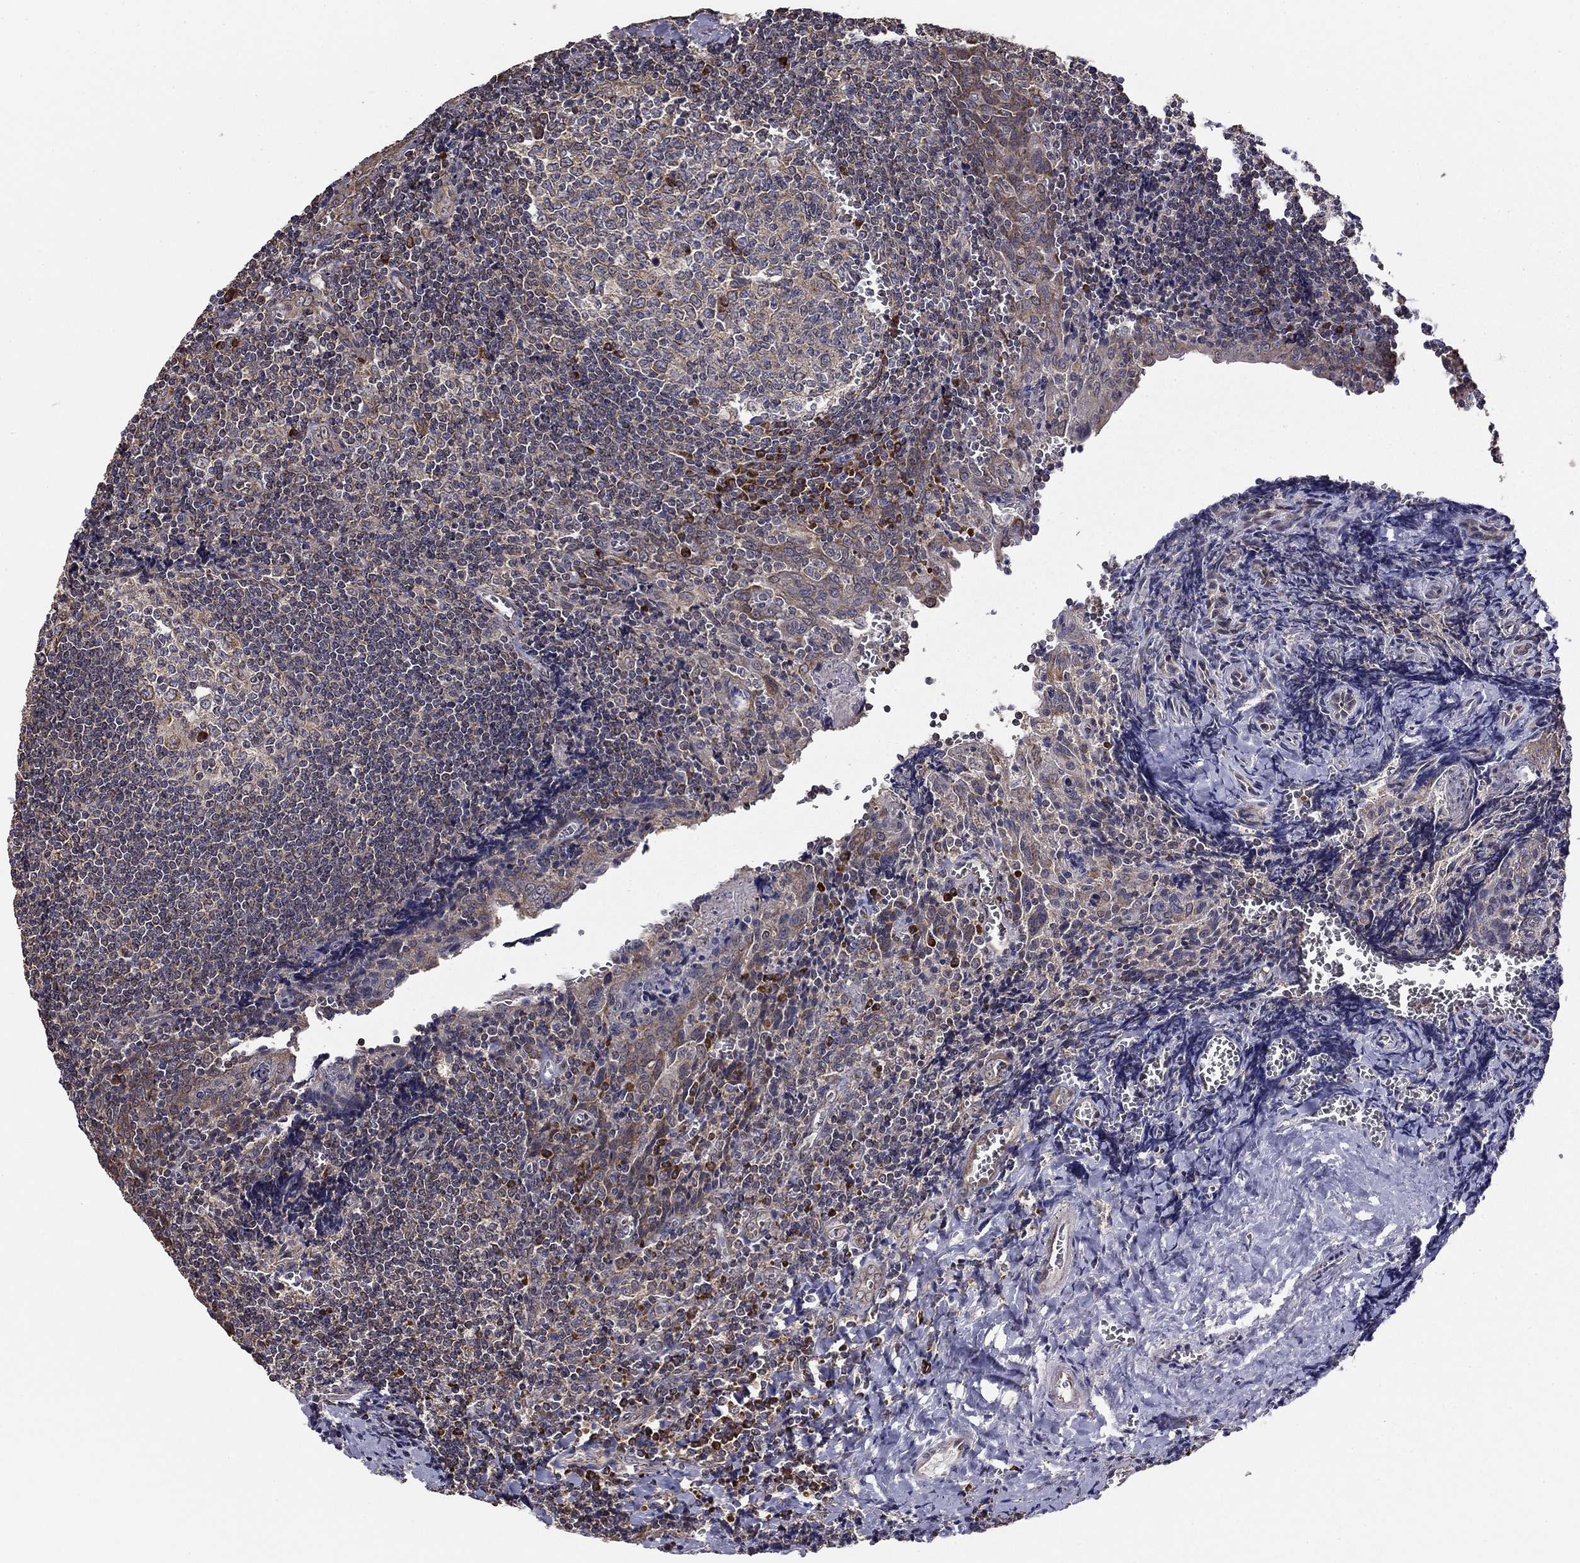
{"staining": {"intensity": "strong", "quantity": "<25%", "location": "cytoplasmic/membranous"}, "tissue": "tonsil", "cell_type": "Germinal center cells", "image_type": "normal", "snomed": [{"axis": "morphology", "description": "Normal tissue, NOS"}, {"axis": "morphology", "description": "Inflammation, NOS"}, {"axis": "topography", "description": "Tonsil"}], "caption": "DAB (3,3'-diaminobenzidine) immunohistochemical staining of benign tonsil shows strong cytoplasmic/membranous protein staining in approximately <25% of germinal center cells.", "gene": "NKIRAS1", "patient": {"sex": "female", "age": 31}}